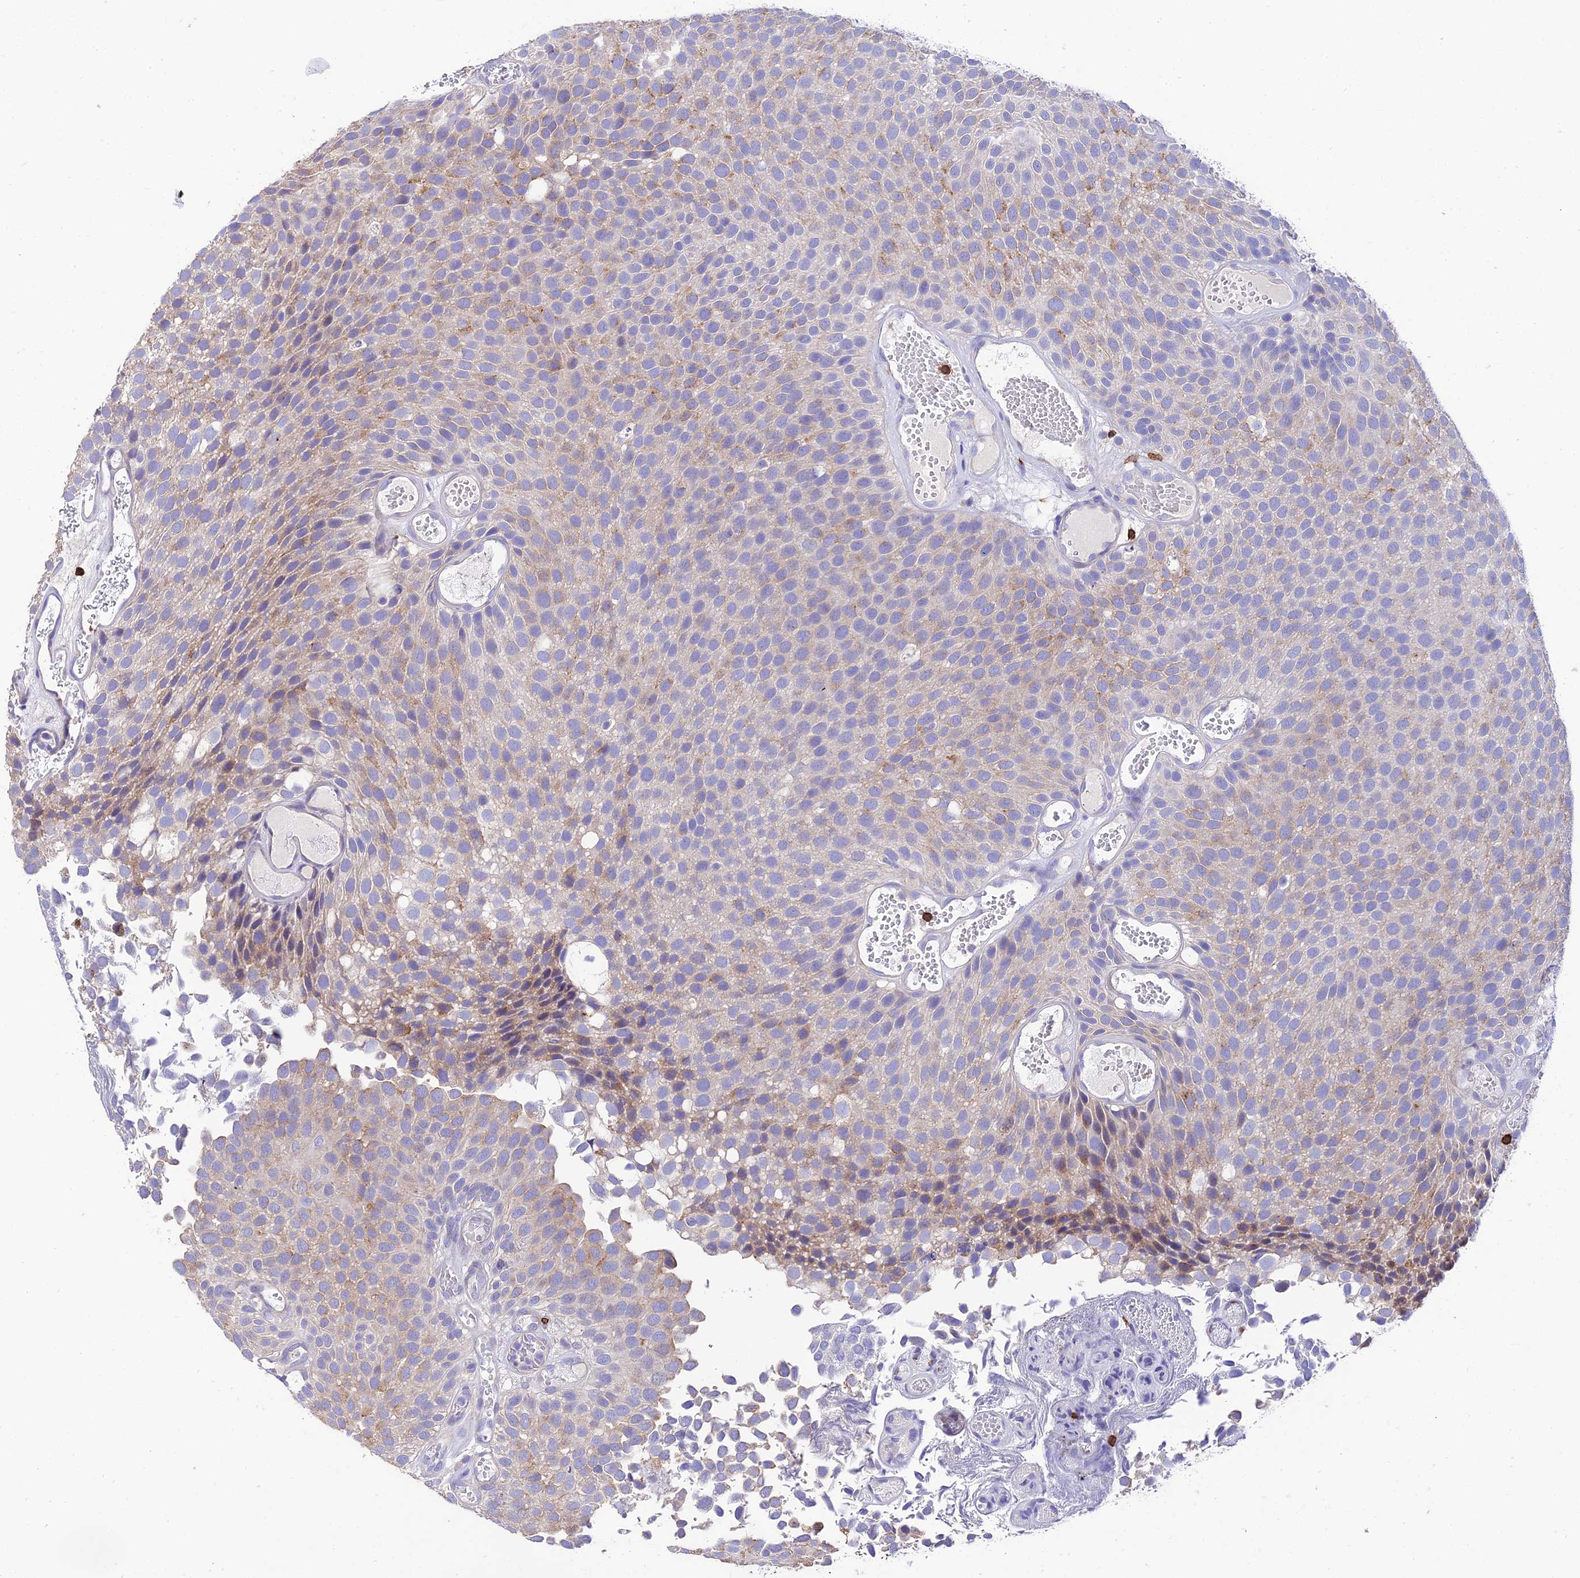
{"staining": {"intensity": "weak", "quantity": "25%-75%", "location": "cytoplasmic/membranous"}, "tissue": "urothelial cancer", "cell_type": "Tumor cells", "image_type": "cancer", "snomed": [{"axis": "morphology", "description": "Urothelial carcinoma, Low grade"}, {"axis": "topography", "description": "Urinary bladder"}], "caption": "Approximately 25%-75% of tumor cells in urothelial carcinoma (low-grade) demonstrate weak cytoplasmic/membranous protein staining as visualized by brown immunohistochemical staining.", "gene": "PTPRCAP", "patient": {"sex": "male", "age": 89}}